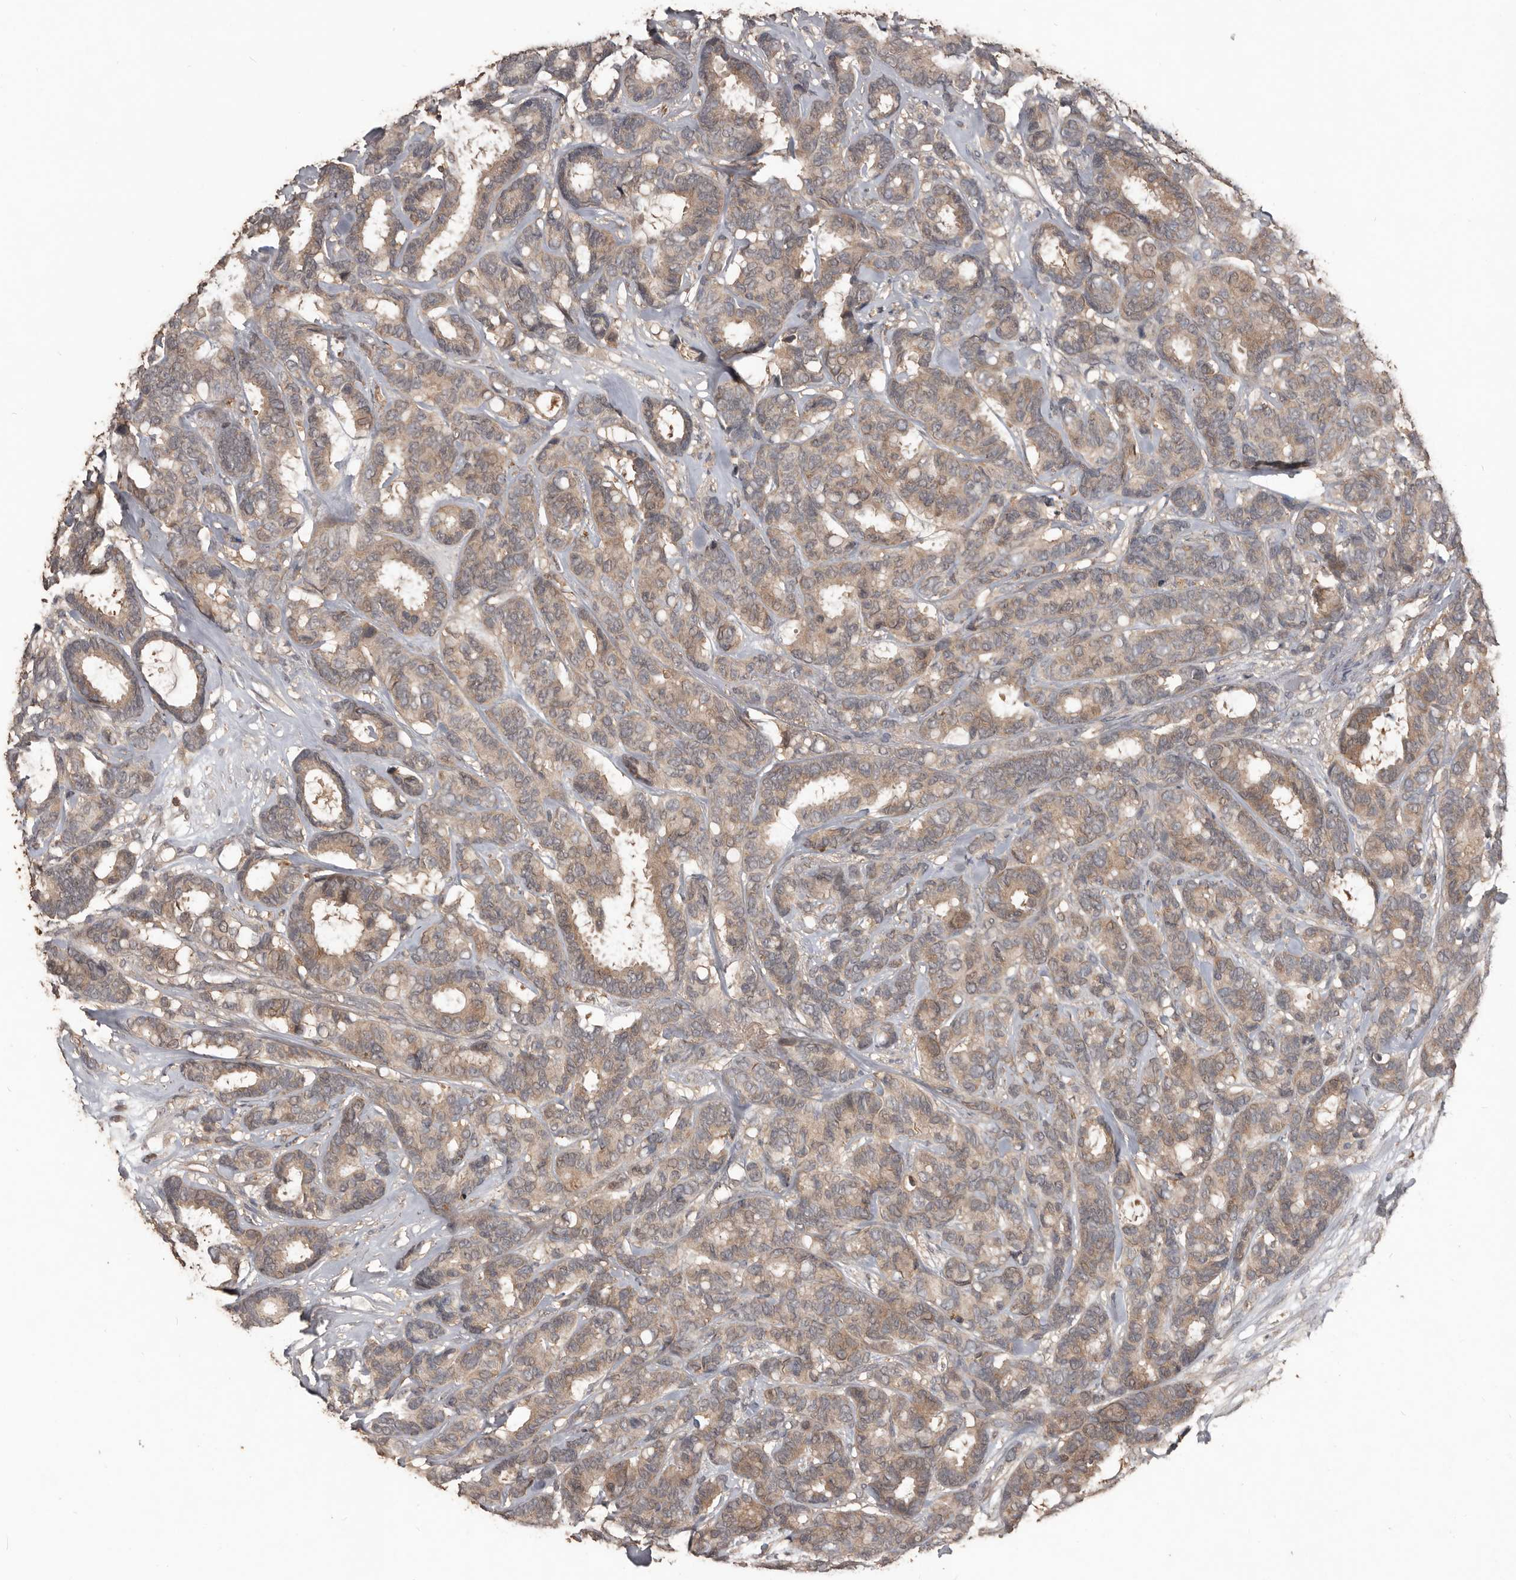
{"staining": {"intensity": "weak", "quantity": ">75%", "location": "cytoplasmic/membranous"}, "tissue": "breast cancer", "cell_type": "Tumor cells", "image_type": "cancer", "snomed": [{"axis": "morphology", "description": "Duct carcinoma"}, {"axis": "topography", "description": "Breast"}], "caption": "Immunohistochemistry of human breast cancer (infiltrating ductal carcinoma) exhibits low levels of weak cytoplasmic/membranous staining in approximately >75% of tumor cells.", "gene": "BAMBI", "patient": {"sex": "female", "age": 87}}